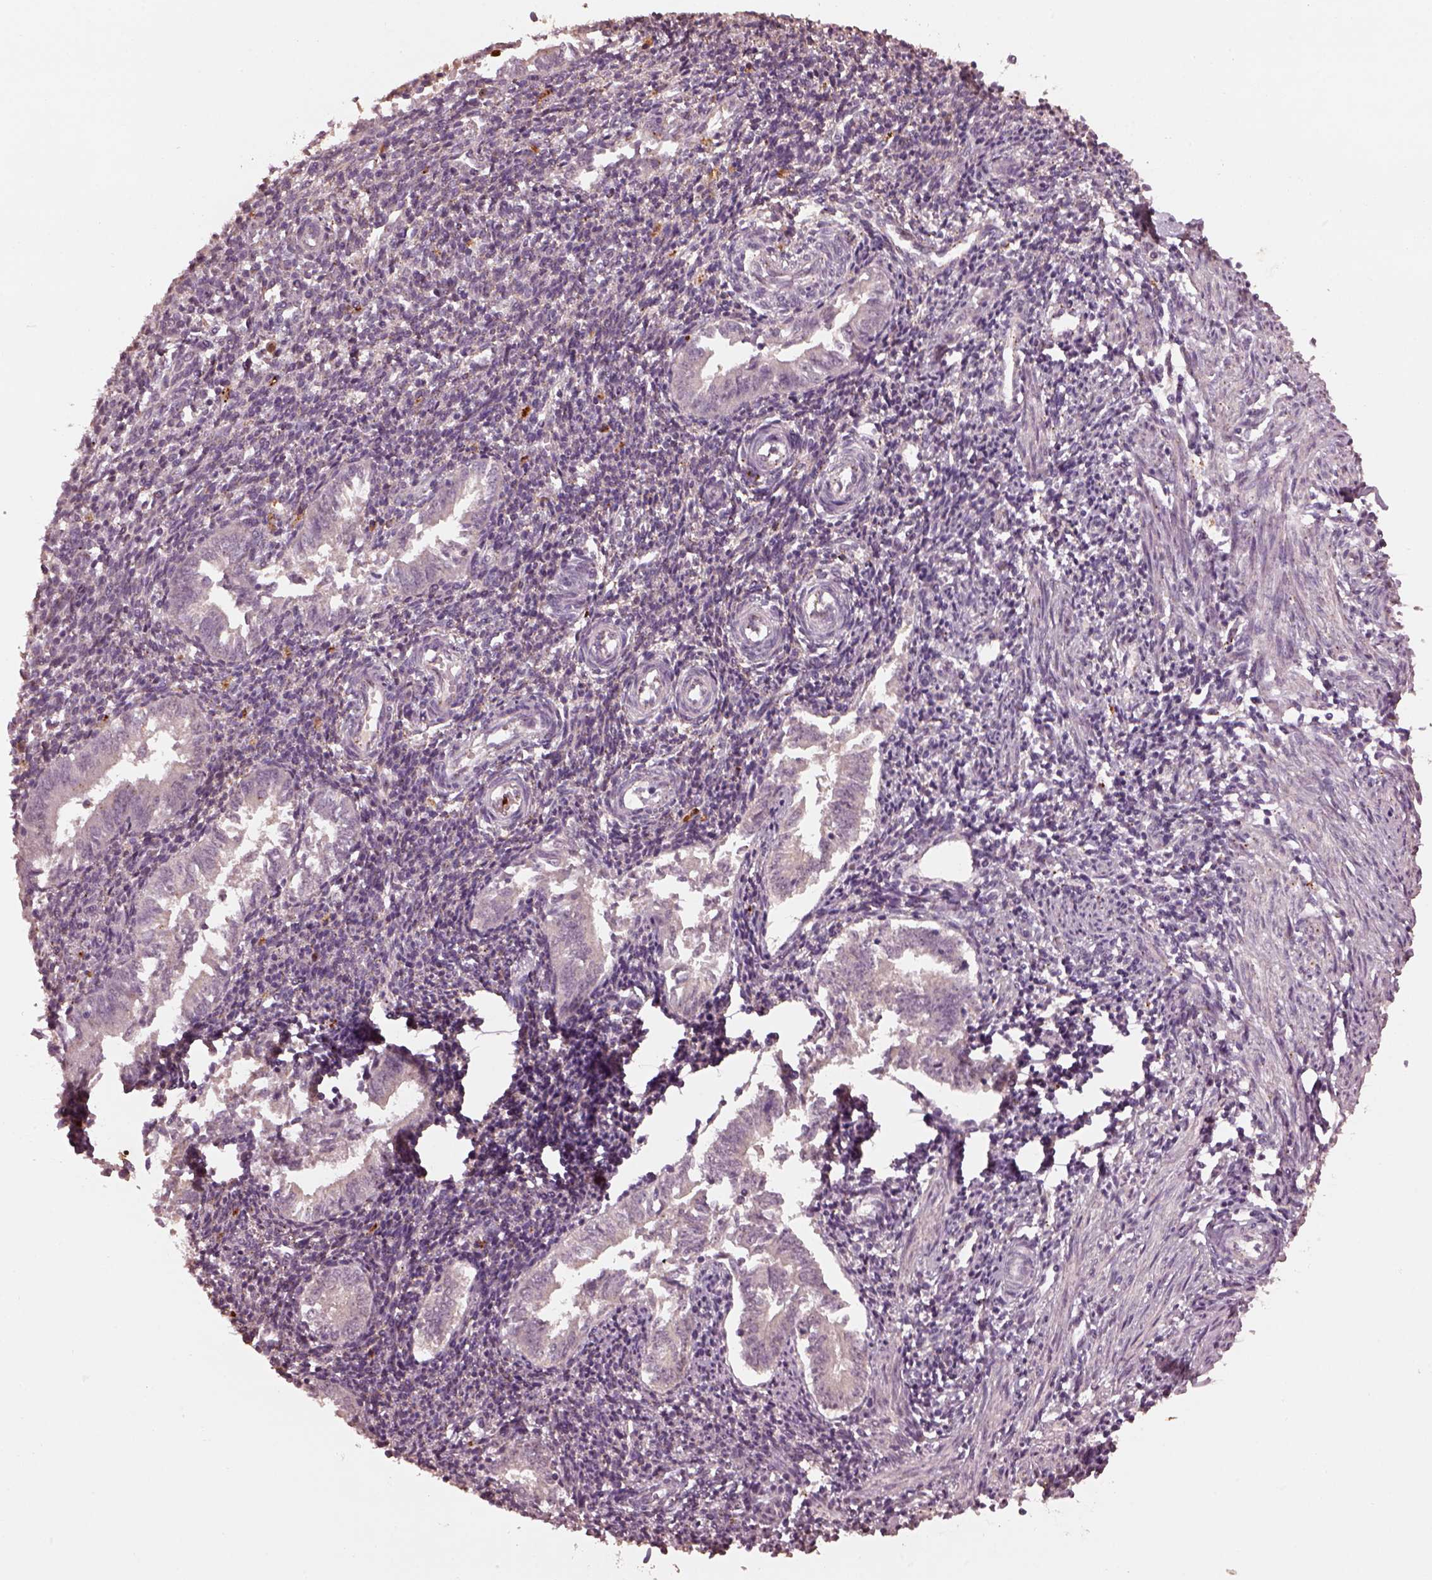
{"staining": {"intensity": "negative", "quantity": "none", "location": "none"}, "tissue": "endometrium", "cell_type": "Cells in endometrial stroma", "image_type": "normal", "snomed": [{"axis": "morphology", "description": "Normal tissue, NOS"}, {"axis": "topography", "description": "Endometrium"}], "caption": "DAB (3,3'-diaminobenzidine) immunohistochemical staining of benign endometrium demonstrates no significant expression in cells in endometrial stroma.", "gene": "RUFY3", "patient": {"sex": "female", "age": 25}}